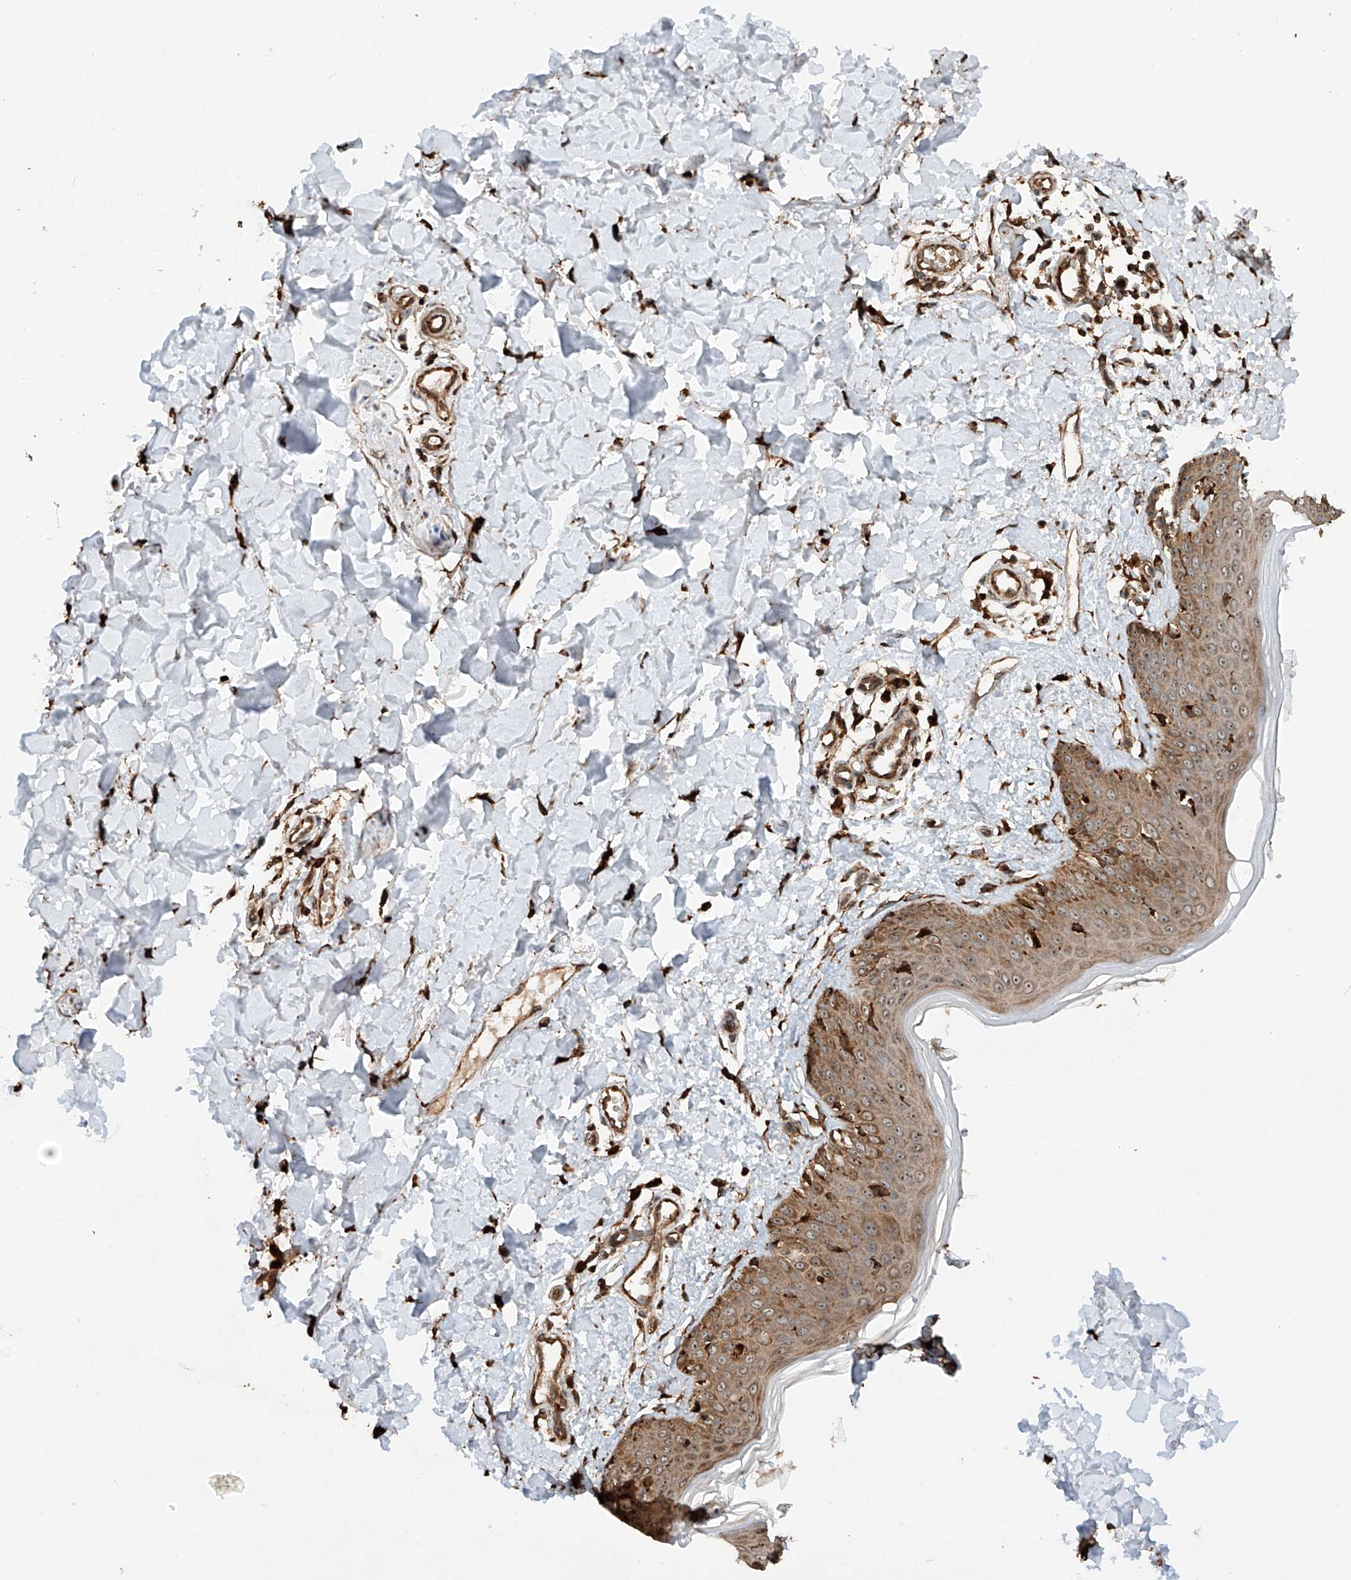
{"staining": {"intensity": "strong", "quantity": ">75%", "location": "cytoplasmic/membranous,nuclear"}, "tissue": "skin", "cell_type": "Fibroblasts", "image_type": "normal", "snomed": [{"axis": "morphology", "description": "Normal tissue, NOS"}, {"axis": "topography", "description": "Skin"}], "caption": "Immunohistochemical staining of benign skin displays high levels of strong cytoplasmic/membranous,nuclear staining in approximately >75% of fibroblasts. (DAB IHC, brown staining for protein, blue staining for nuclei).", "gene": "DNAH8", "patient": {"sex": "male", "age": 37}}